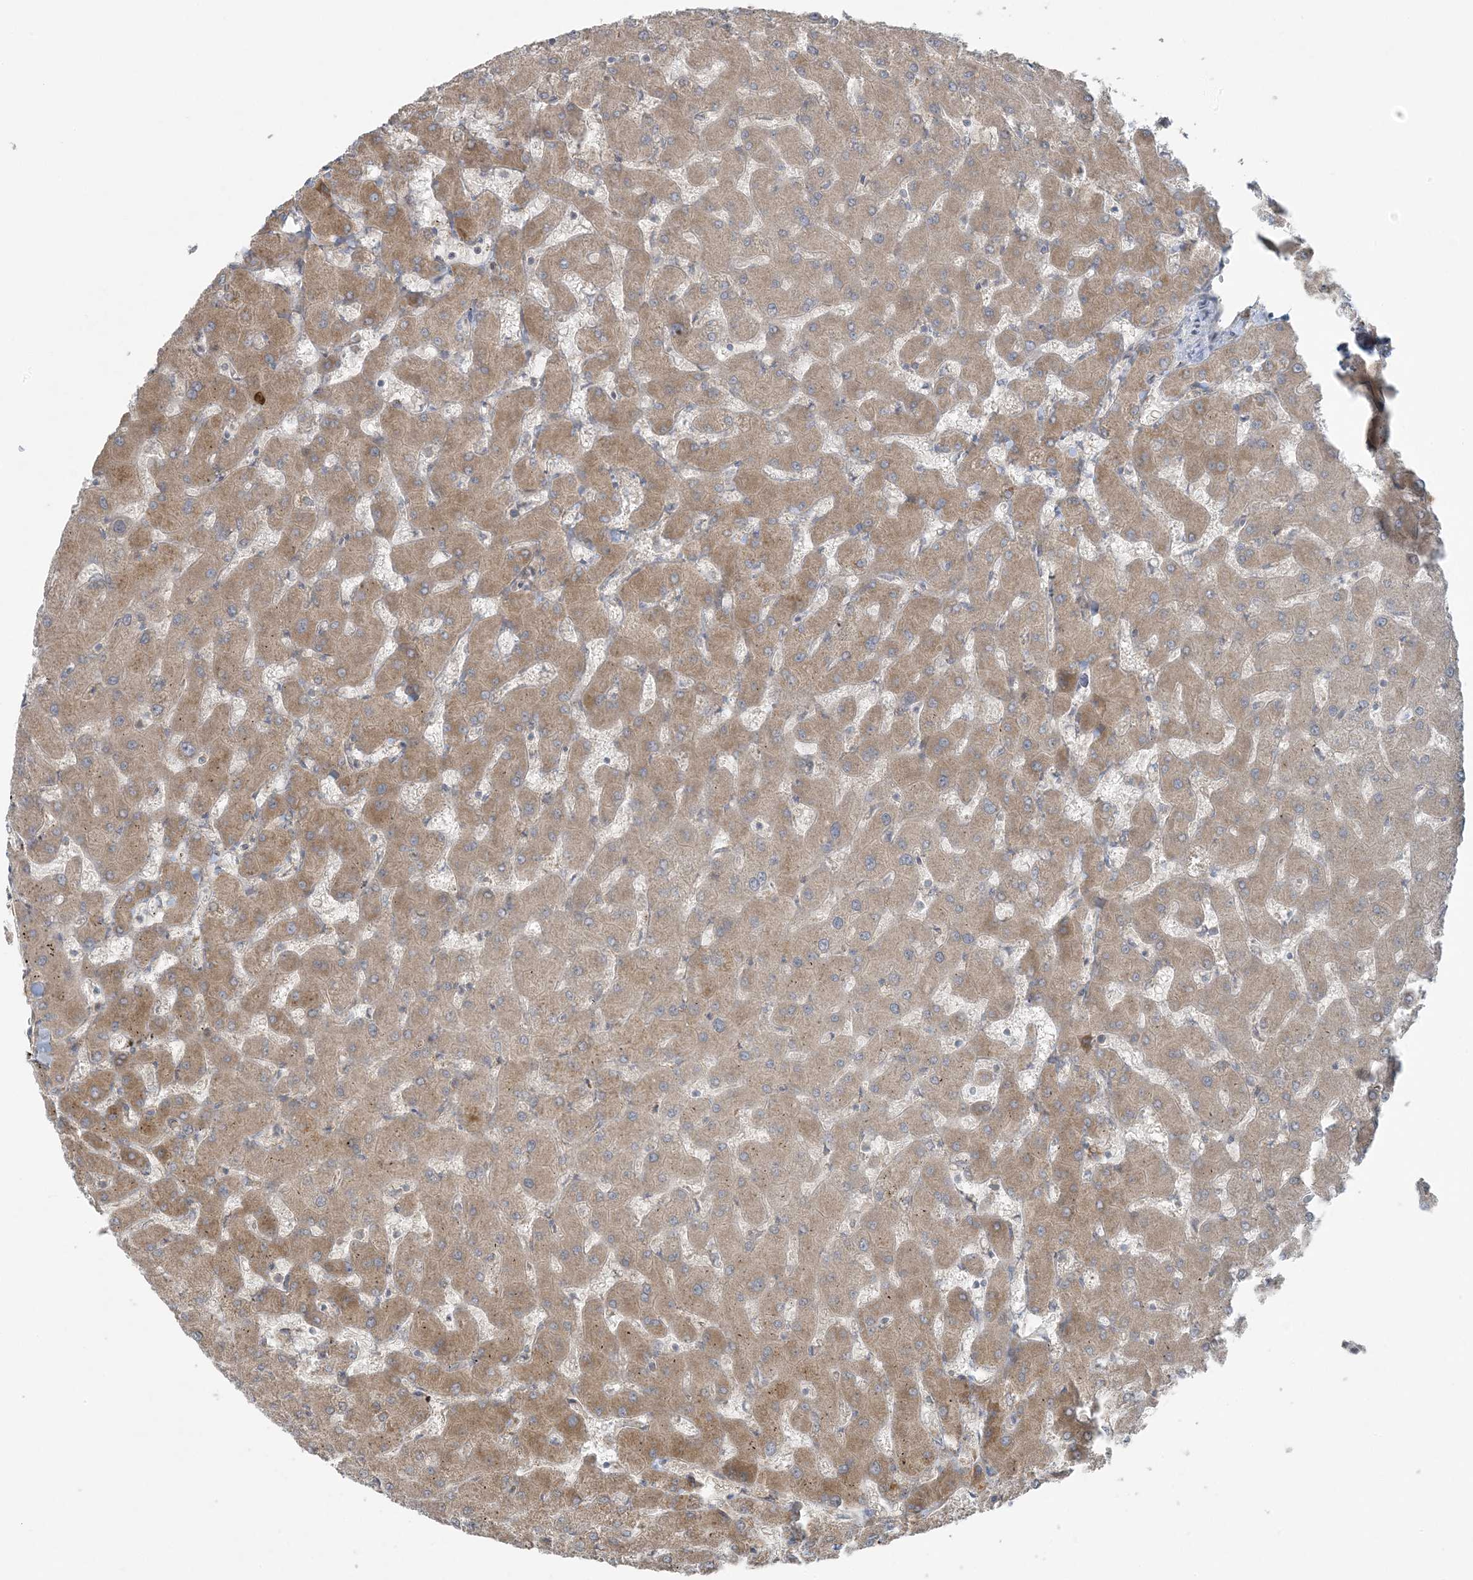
{"staining": {"intensity": "negative", "quantity": "none", "location": "none"}, "tissue": "liver", "cell_type": "Cholangiocytes", "image_type": "normal", "snomed": [{"axis": "morphology", "description": "Normal tissue, NOS"}, {"axis": "topography", "description": "Liver"}], "caption": "The immunohistochemistry micrograph has no significant positivity in cholangiocytes of liver. The staining was performed using DAB (3,3'-diaminobenzidine) to visualize the protein expression in brown, while the nuclei were stained in blue with hematoxylin (Magnification: 20x).", "gene": "ZNF263", "patient": {"sex": "female", "age": 63}}